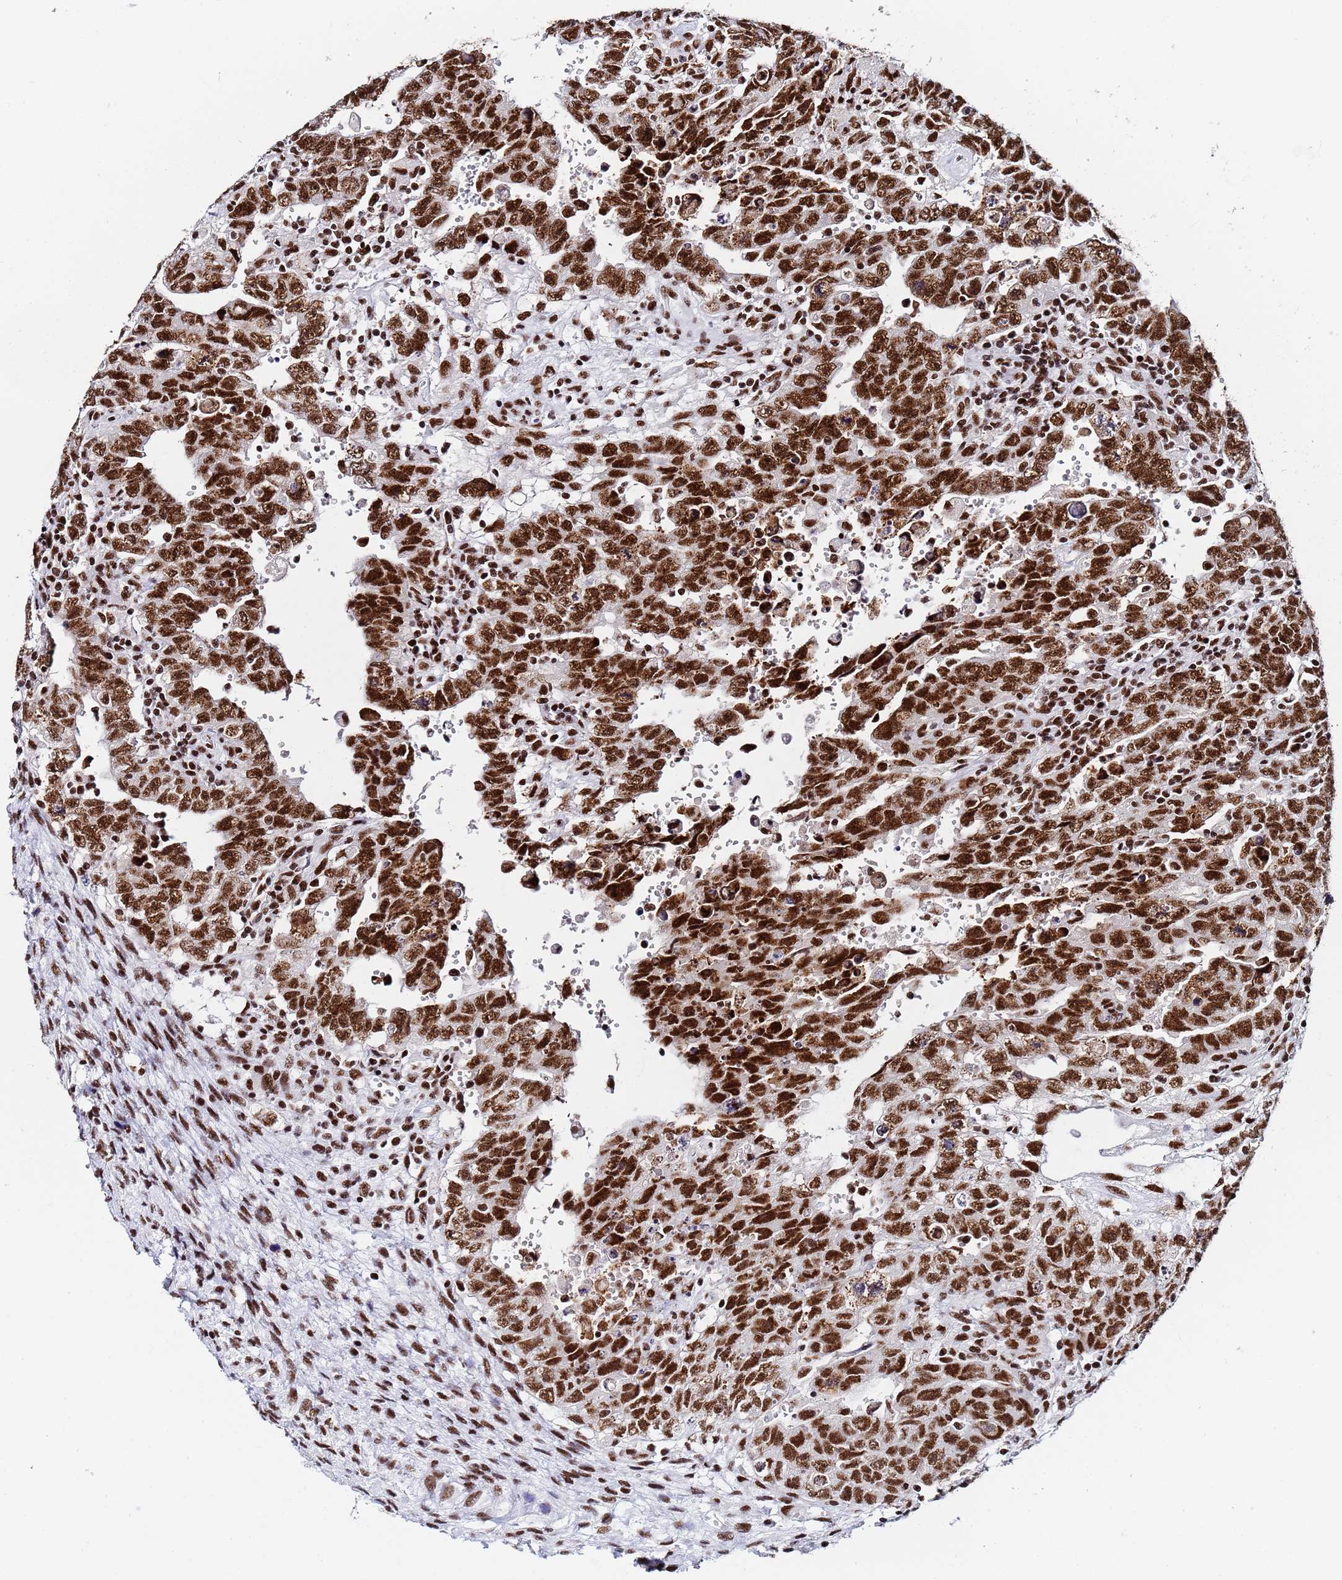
{"staining": {"intensity": "strong", "quantity": ">75%", "location": "nuclear"}, "tissue": "testis cancer", "cell_type": "Tumor cells", "image_type": "cancer", "snomed": [{"axis": "morphology", "description": "Carcinoma, Embryonal, NOS"}, {"axis": "topography", "description": "Testis"}], "caption": "High-power microscopy captured an immunohistochemistry photomicrograph of testis cancer, revealing strong nuclear staining in approximately >75% of tumor cells. (Brightfield microscopy of DAB IHC at high magnification).", "gene": "SNRPA1", "patient": {"sex": "male", "age": 28}}